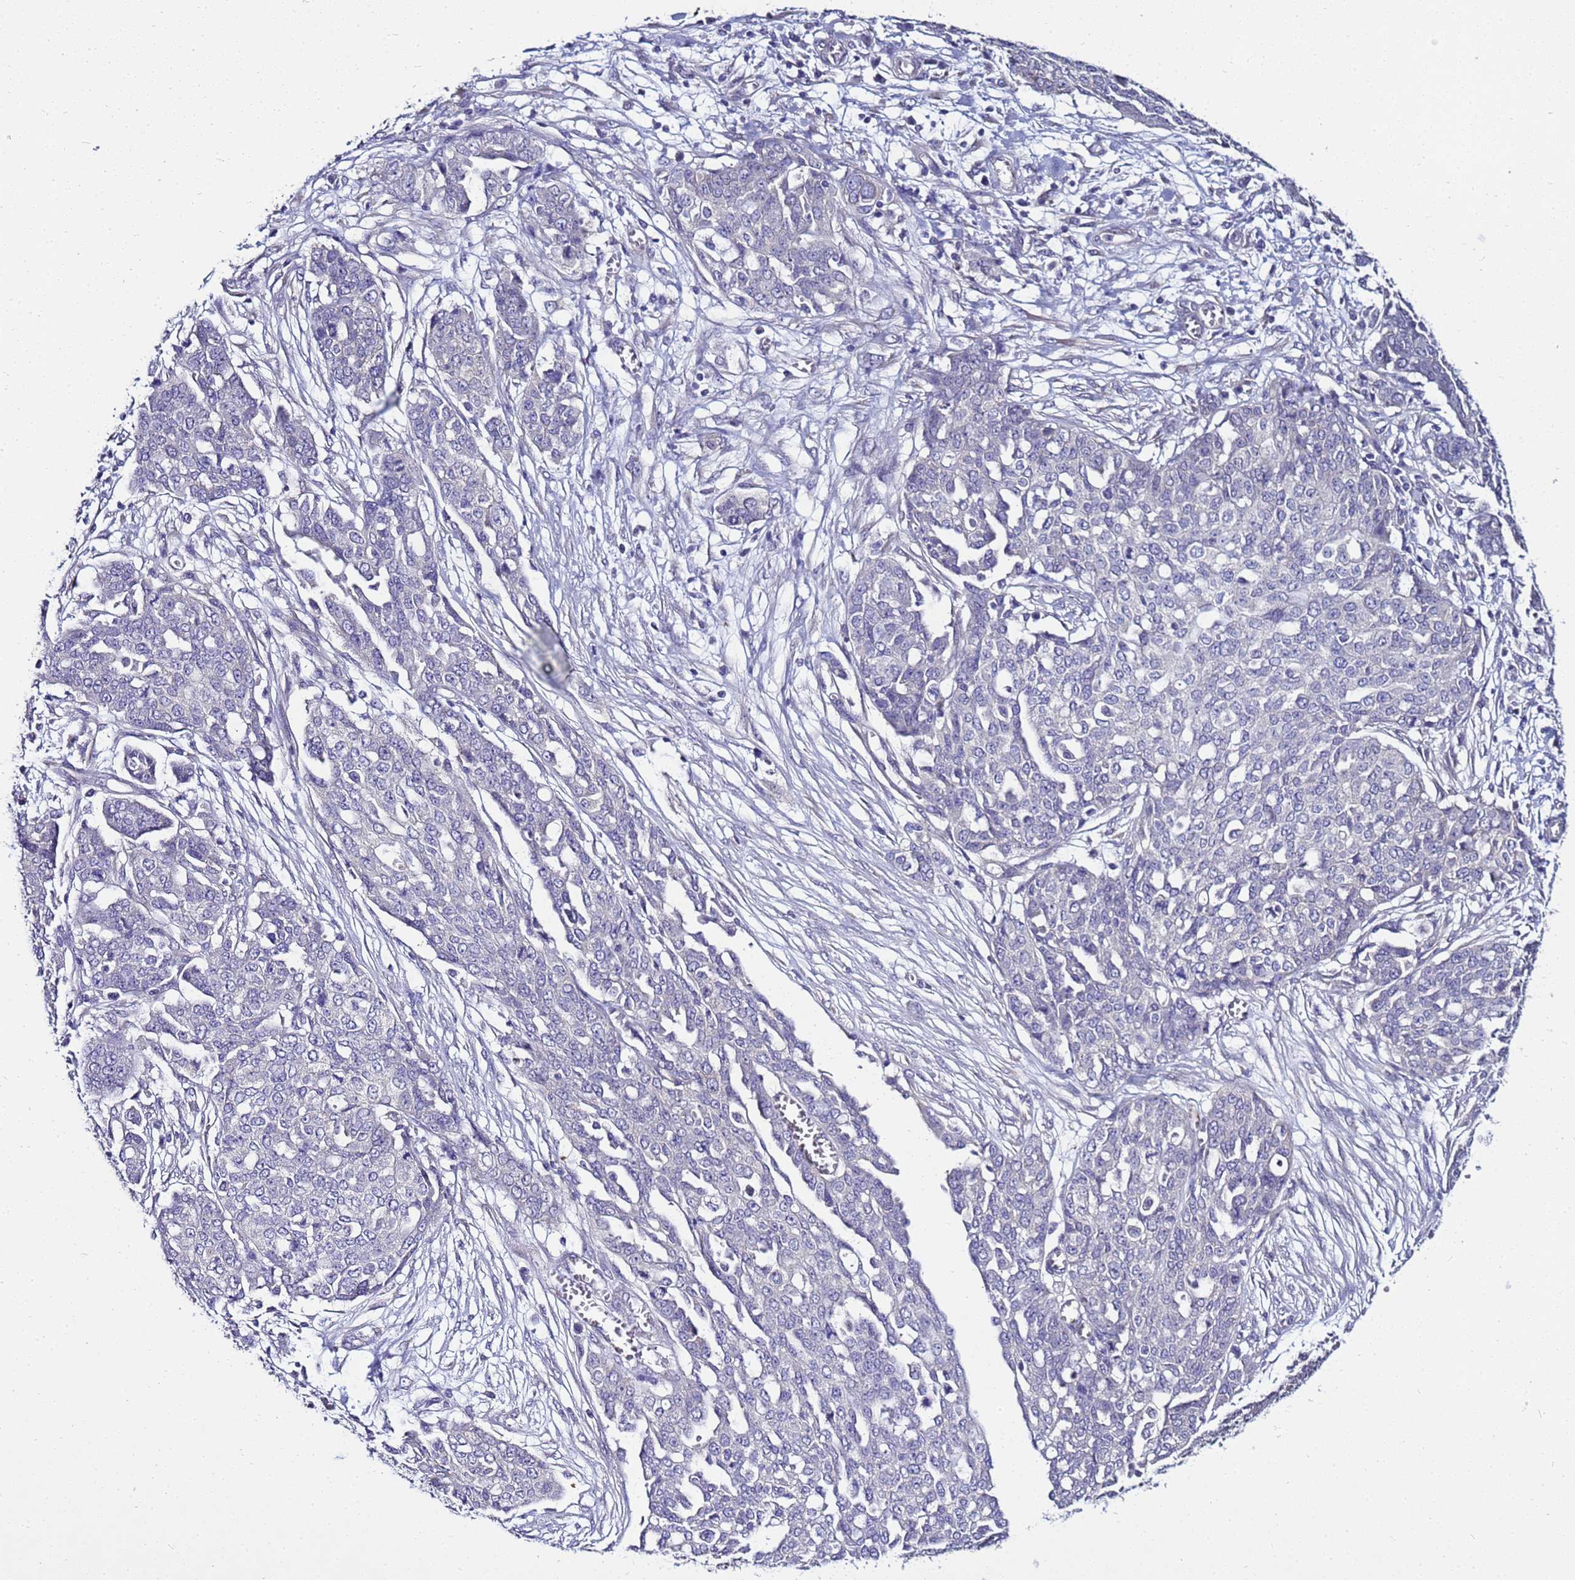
{"staining": {"intensity": "negative", "quantity": "none", "location": "none"}, "tissue": "ovarian cancer", "cell_type": "Tumor cells", "image_type": "cancer", "snomed": [{"axis": "morphology", "description": "Cystadenocarcinoma, serous, NOS"}, {"axis": "topography", "description": "Soft tissue"}, {"axis": "topography", "description": "Ovary"}], "caption": "Immunohistochemical staining of ovarian serous cystadenocarcinoma exhibits no significant staining in tumor cells.", "gene": "FAM166B", "patient": {"sex": "female", "age": 57}}